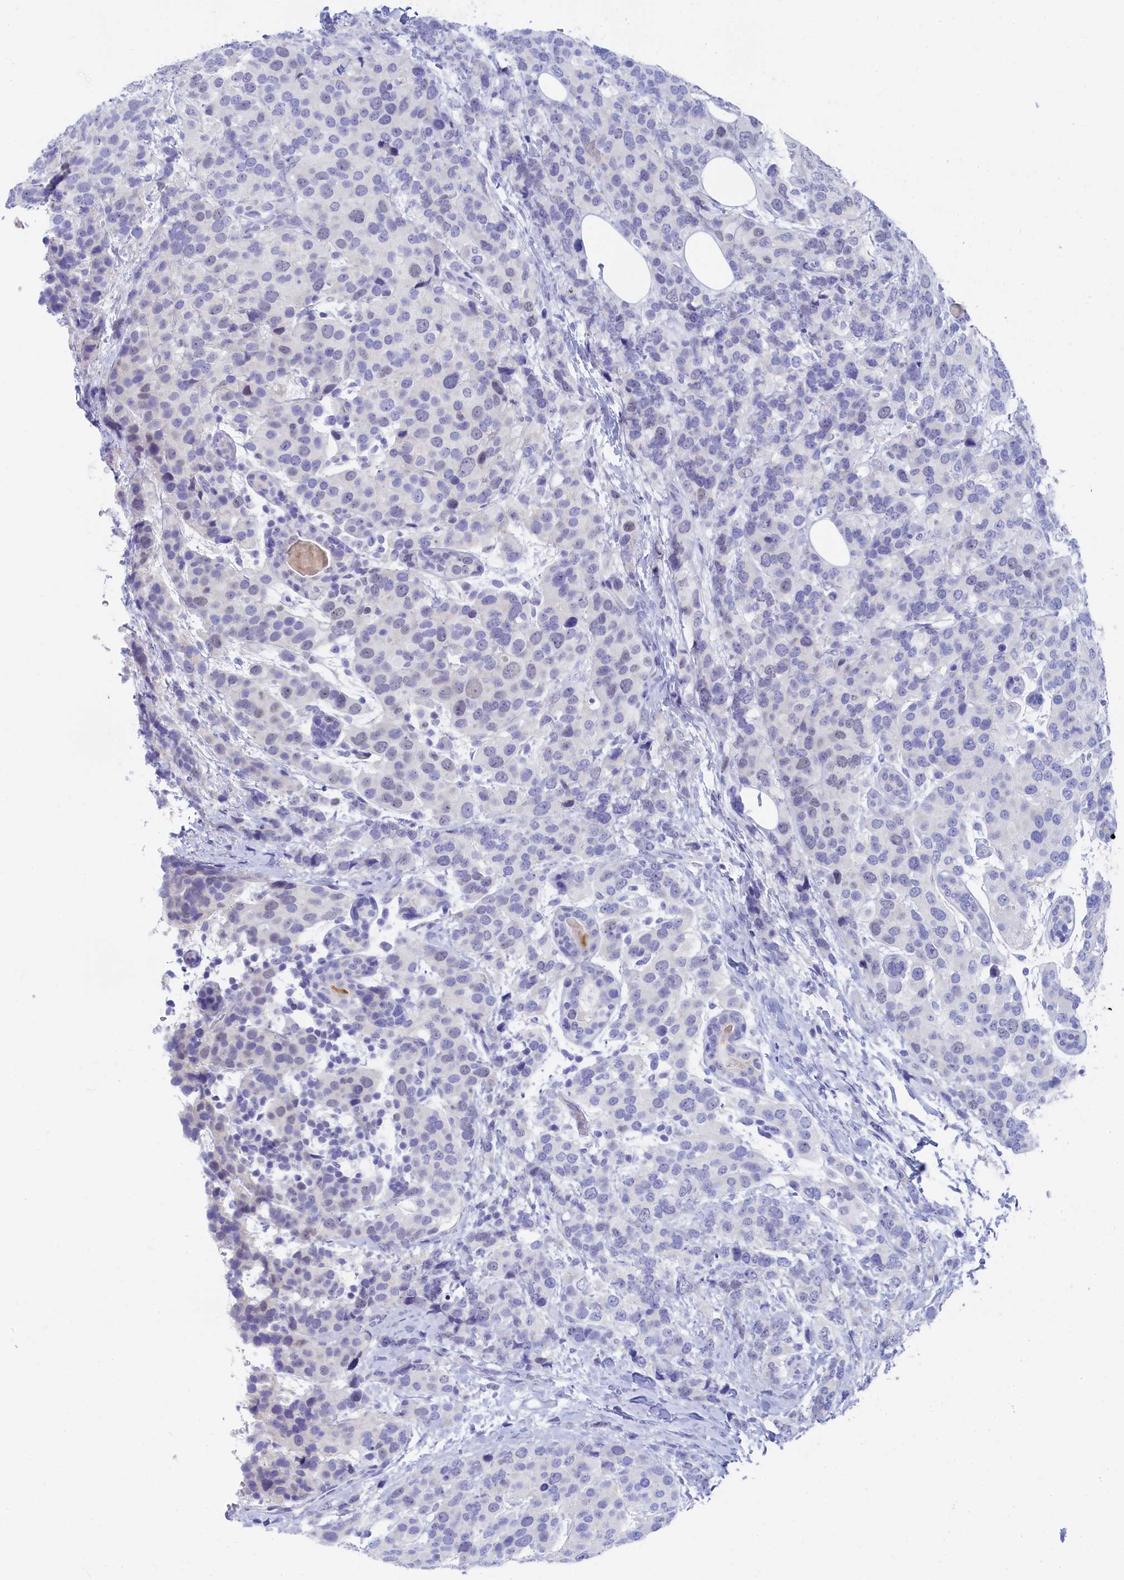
{"staining": {"intensity": "negative", "quantity": "none", "location": "none"}, "tissue": "breast cancer", "cell_type": "Tumor cells", "image_type": "cancer", "snomed": [{"axis": "morphology", "description": "Lobular carcinoma"}, {"axis": "topography", "description": "Breast"}], "caption": "Tumor cells are negative for protein expression in human lobular carcinoma (breast). Nuclei are stained in blue.", "gene": "TRIM10", "patient": {"sex": "female", "age": 59}}